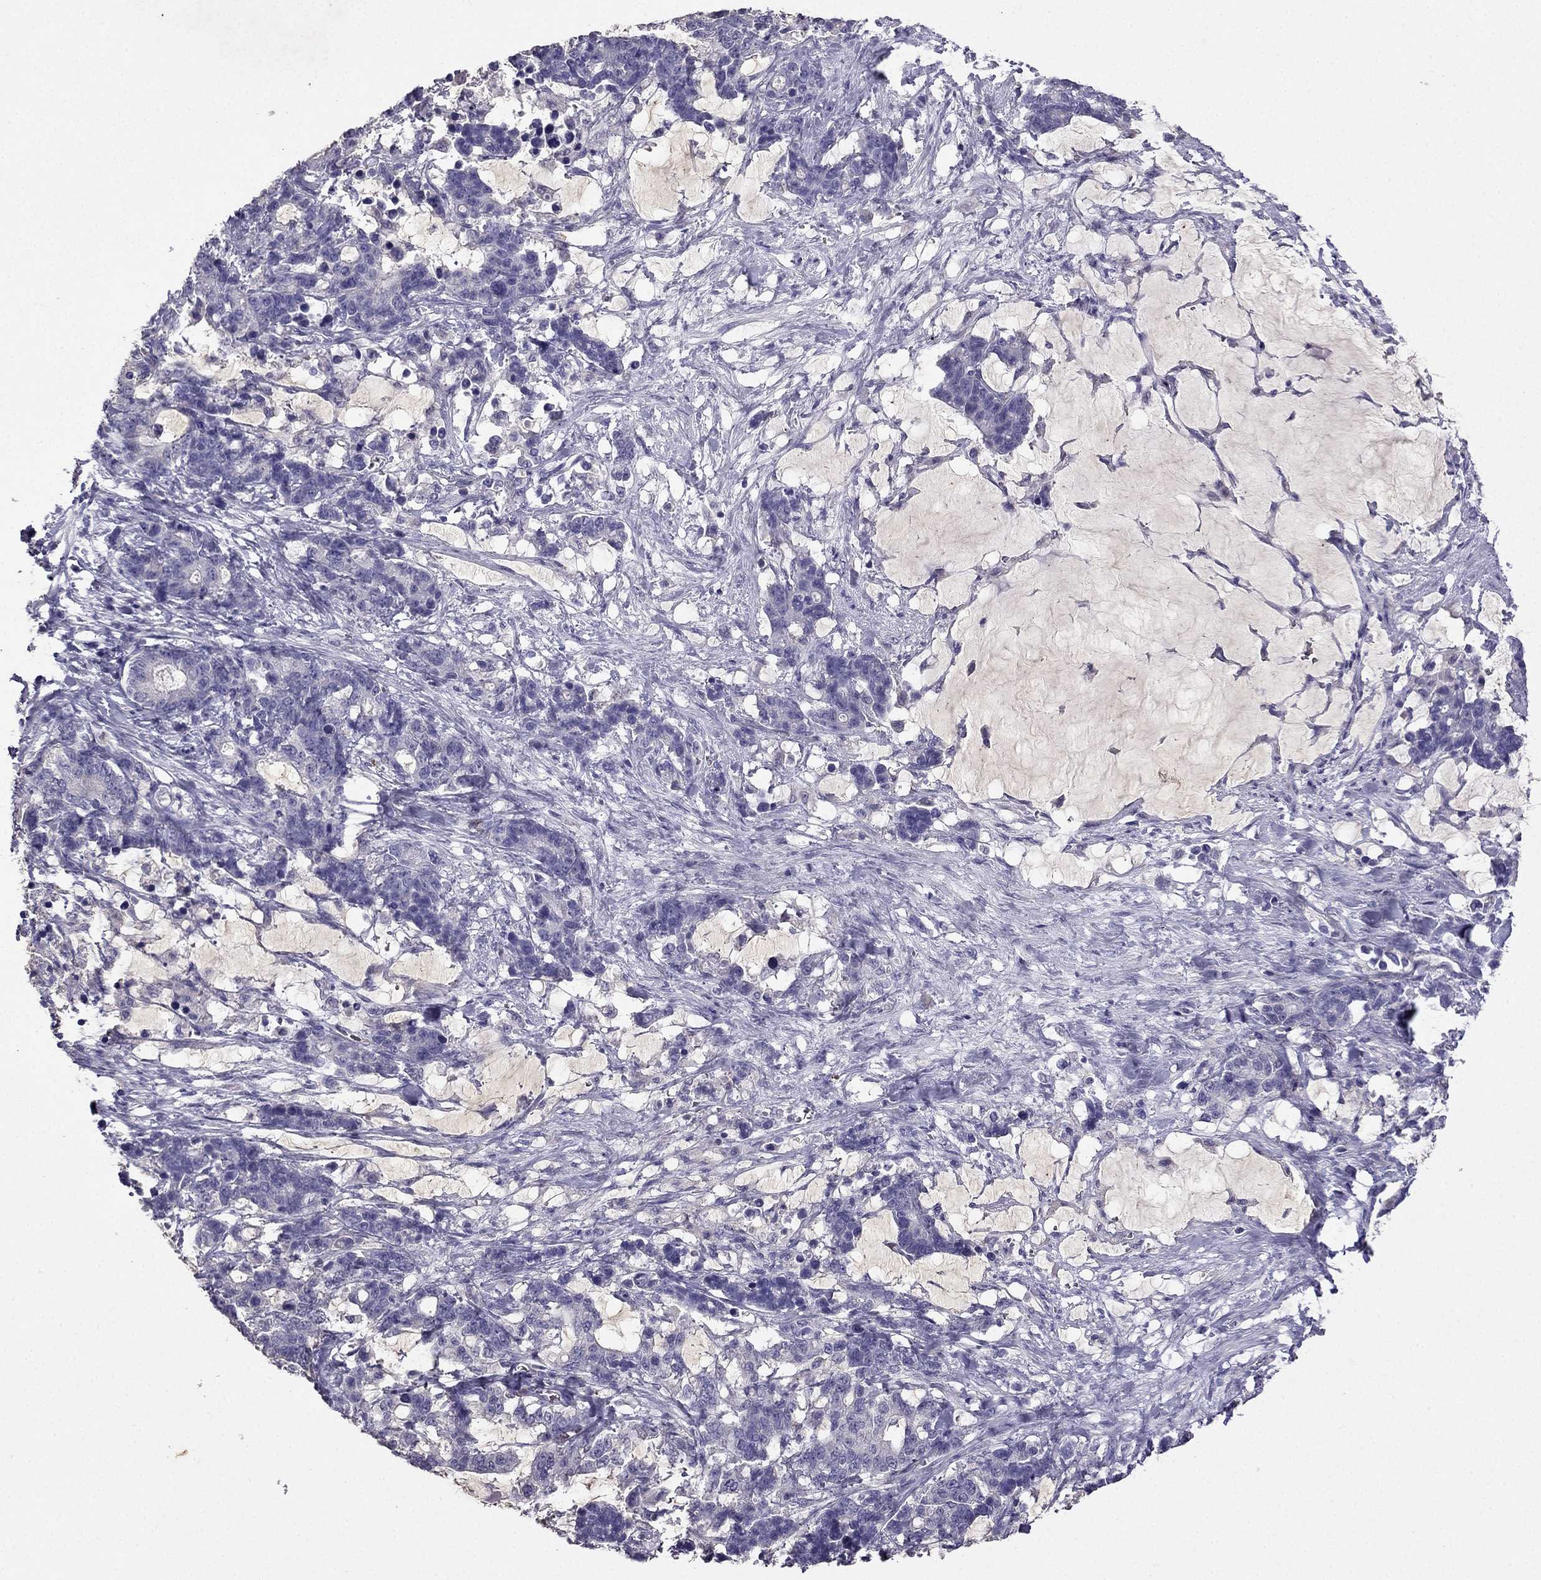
{"staining": {"intensity": "negative", "quantity": "none", "location": "none"}, "tissue": "stomach cancer", "cell_type": "Tumor cells", "image_type": "cancer", "snomed": [{"axis": "morphology", "description": "Normal tissue, NOS"}, {"axis": "morphology", "description": "Adenocarcinoma, NOS"}, {"axis": "topography", "description": "Stomach"}], "caption": "A micrograph of human stomach cancer (adenocarcinoma) is negative for staining in tumor cells.", "gene": "RFLNB", "patient": {"sex": "female", "age": 64}}